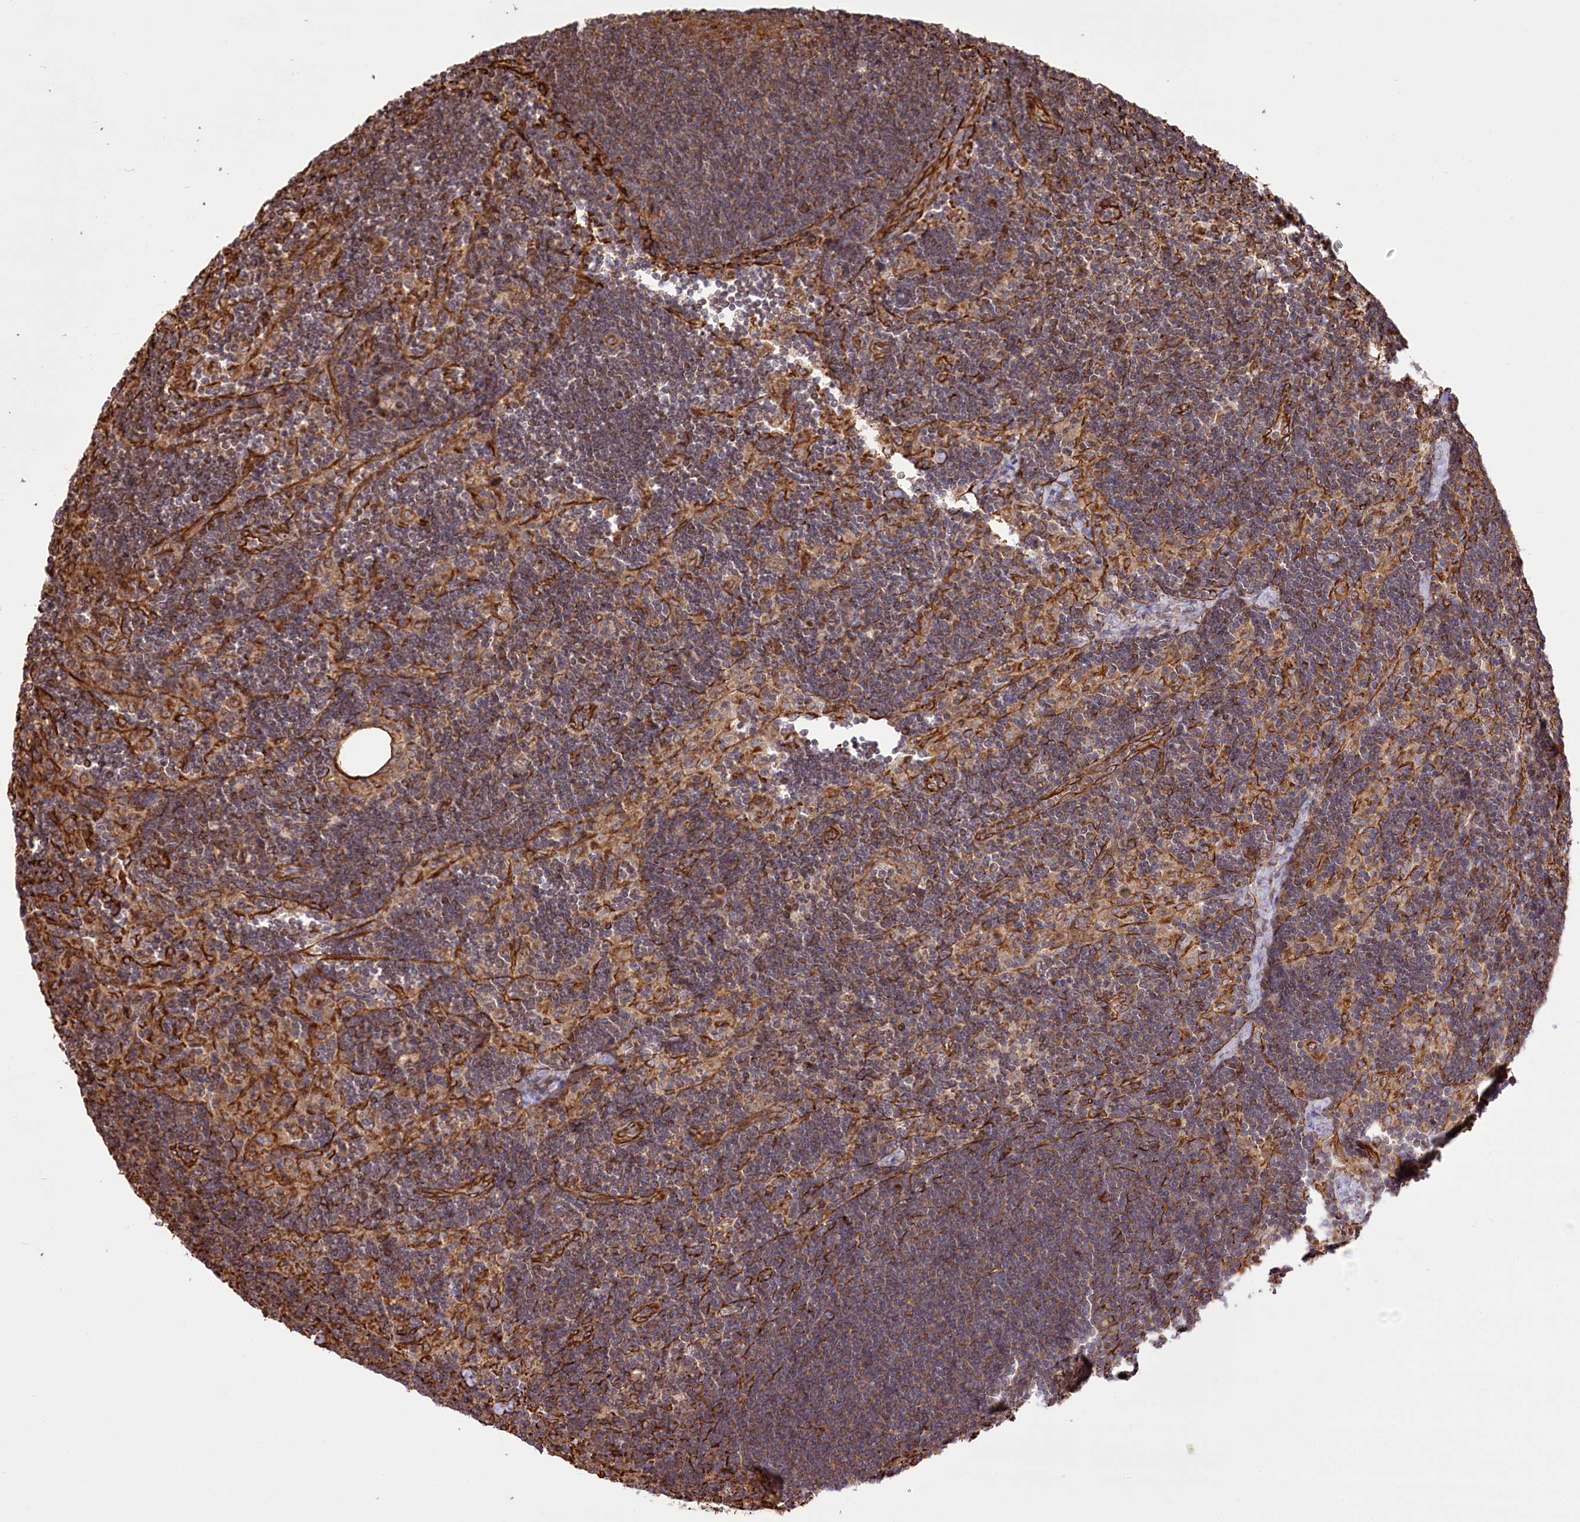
{"staining": {"intensity": "weak", "quantity": "25%-75%", "location": "cytoplasmic/membranous"}, "tissue": "lymph node", "cell_type": "Germinal center cells", "image_type": "normal", "snomed": [{"axis": "morphology", "description": "Normal tissue, NOS"}, {"axis": "topography", "description": "Lymph node"}], "caption": "This micrograph exhibits benign lymph node stained with IHC to label a protein in brown. The cytoplasmic/membranous of germinal center cells show weak positivity for the protein. Nuclei are counter-stained blue.", "gene": "TTC1", "patient": {"sex": "male", "age": 24}}